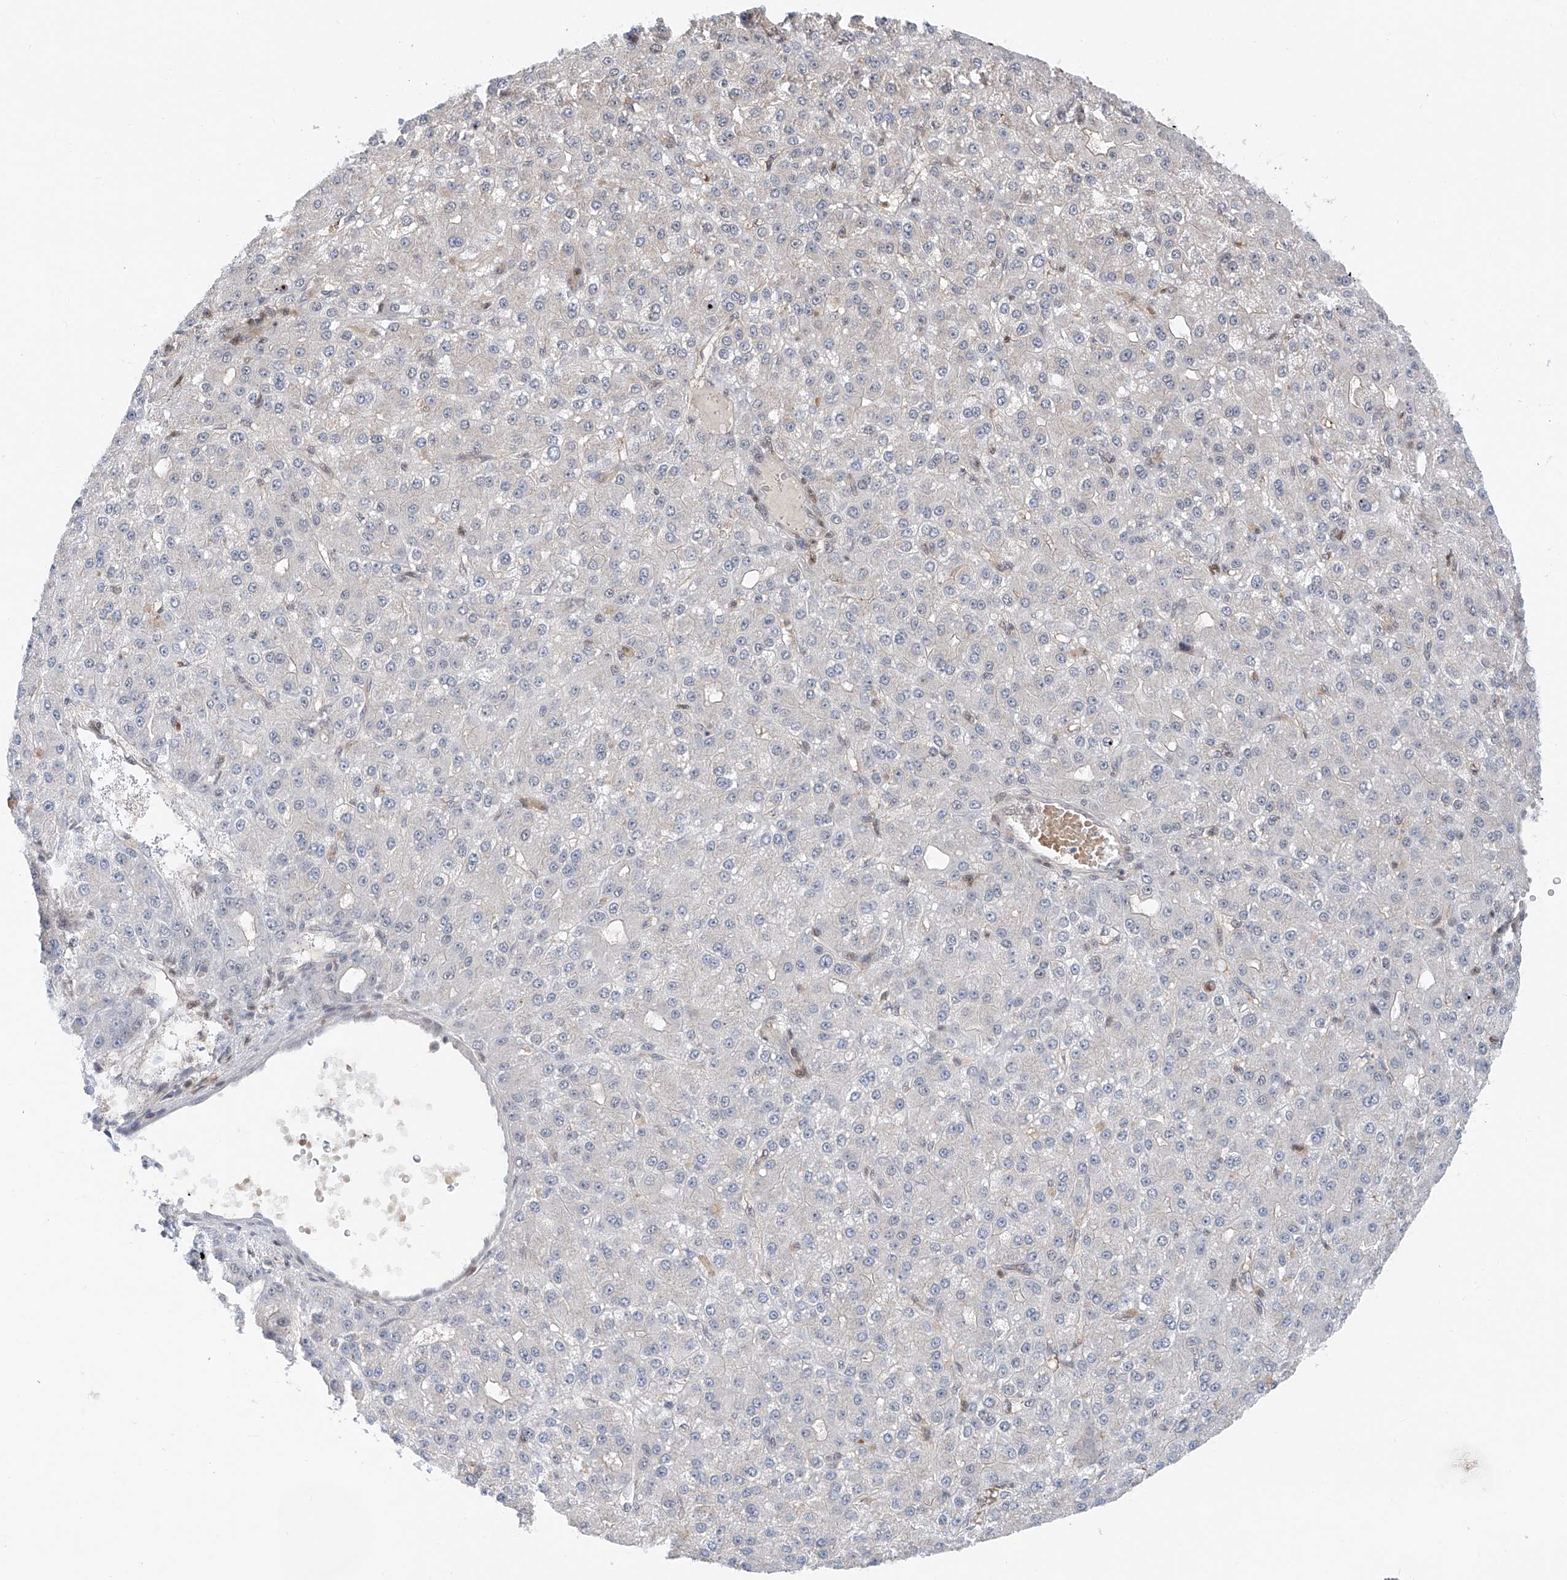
{"staining": {"intensity": "negative", "quantity": "none", "location": "none"}, "tissue": "liver cancer", "cell_type": "Tumor cells", "image_type": "cancer", "snomed": [{"axis": "morphology", "description": "Carcinoma, Hepatocellular, NOS"}, {"axis": "topography", "description": "Liver"}], "caption": "Micrograph shows no protein positivity in tumor cells of liver hepatocellular carcinoma tissue.", "gene": "SNRNP200", "patient": {"sex": "male", "age": 67}}